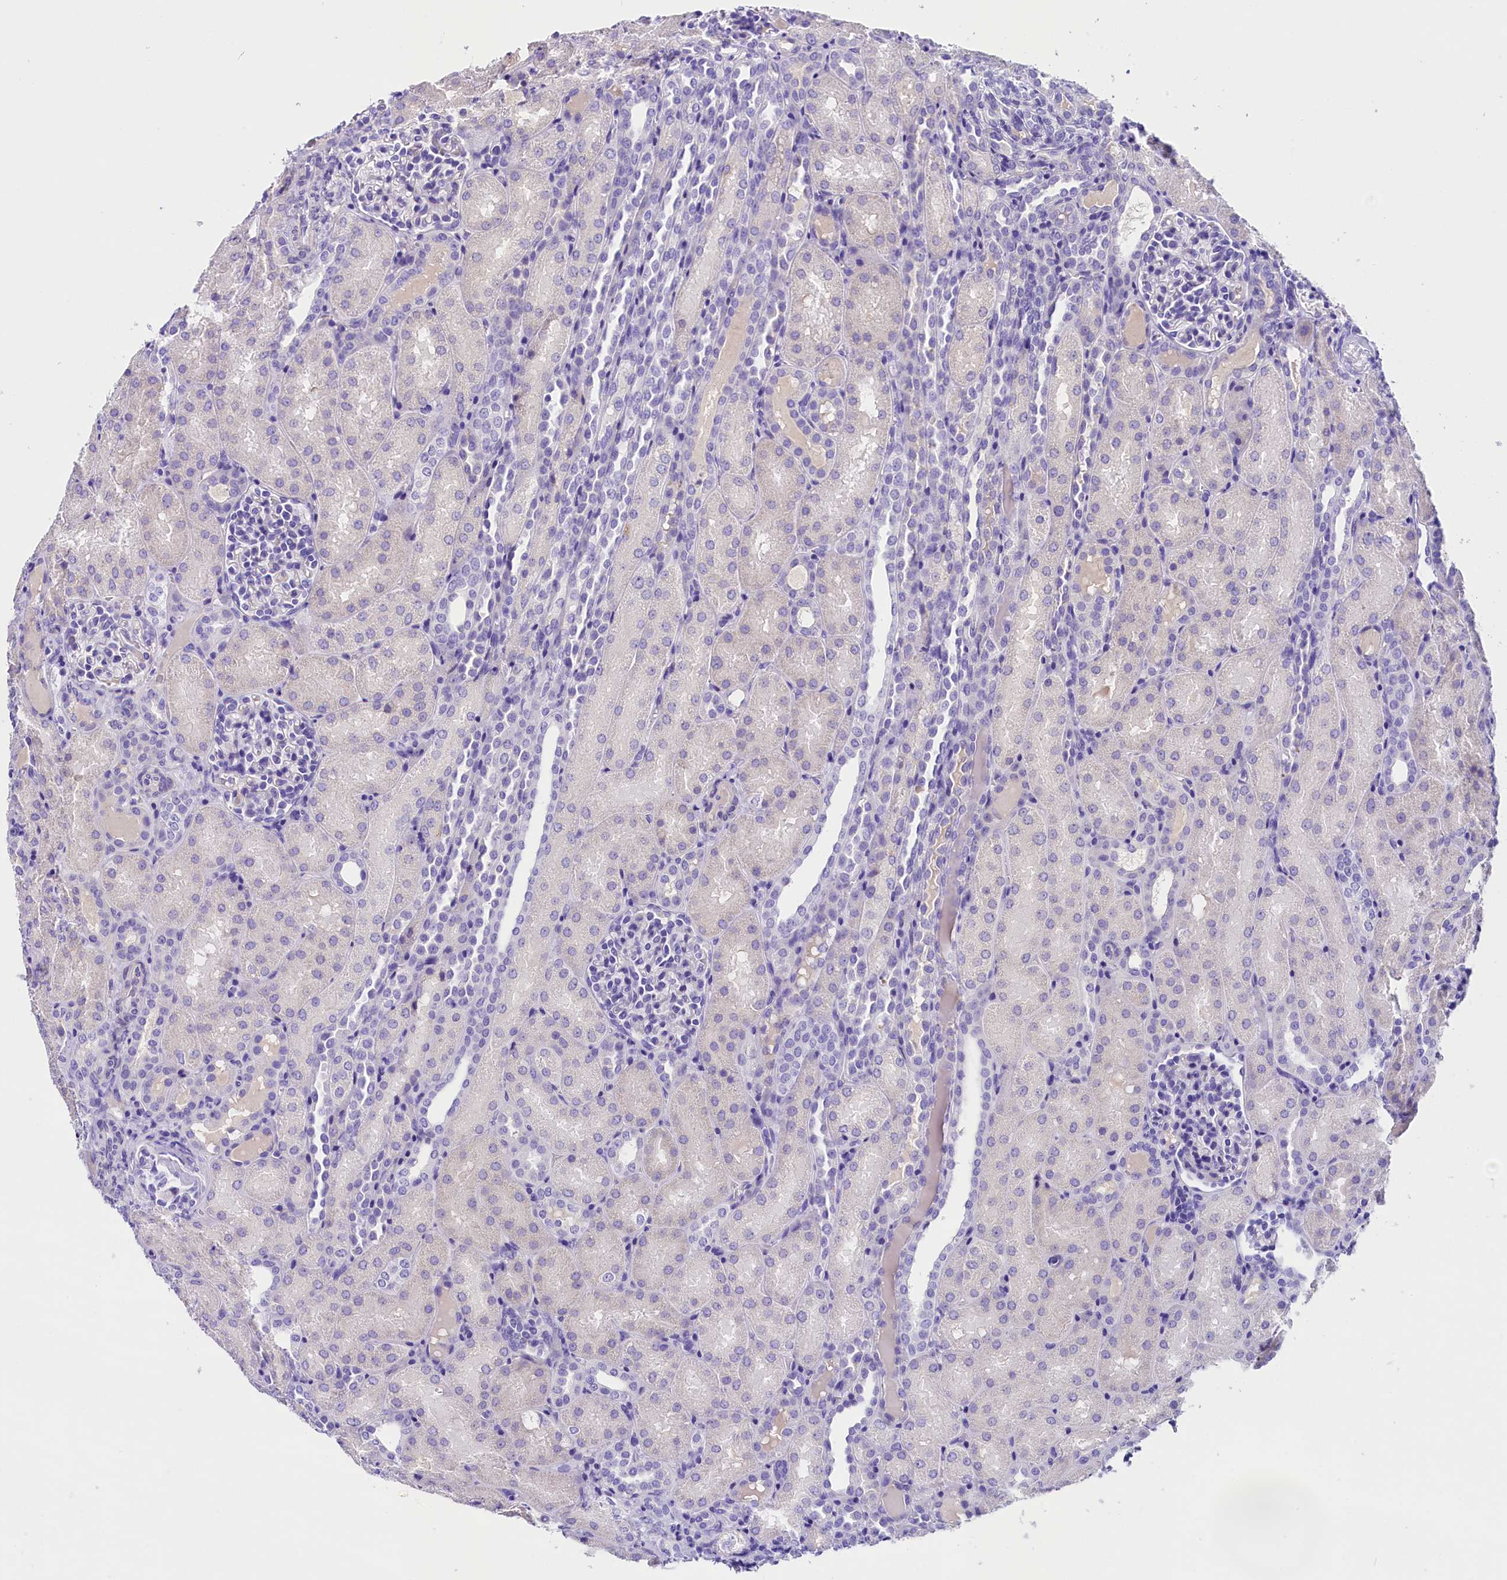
{"staining": {"intensity": "negative", "quantity": "none", "location": "none"}, "tissue": "kidney", "cell_type": "Cells in glomeruli", "image_type": "normal", "snomed": [{"axis": "morphology", "description": "Normal tissue, NOS"}, {"axis": "topography", "description": "Kidney"}], "caption": "A photomicrograph of kidney stained for a protein displays no brown staining in cells in glomeruli. (DAB immunohistochemistry visualized using brightfield microscopy, high magnification).", "gene": "SKIDA1", "patient": {"sex": "male", "age": 1}}